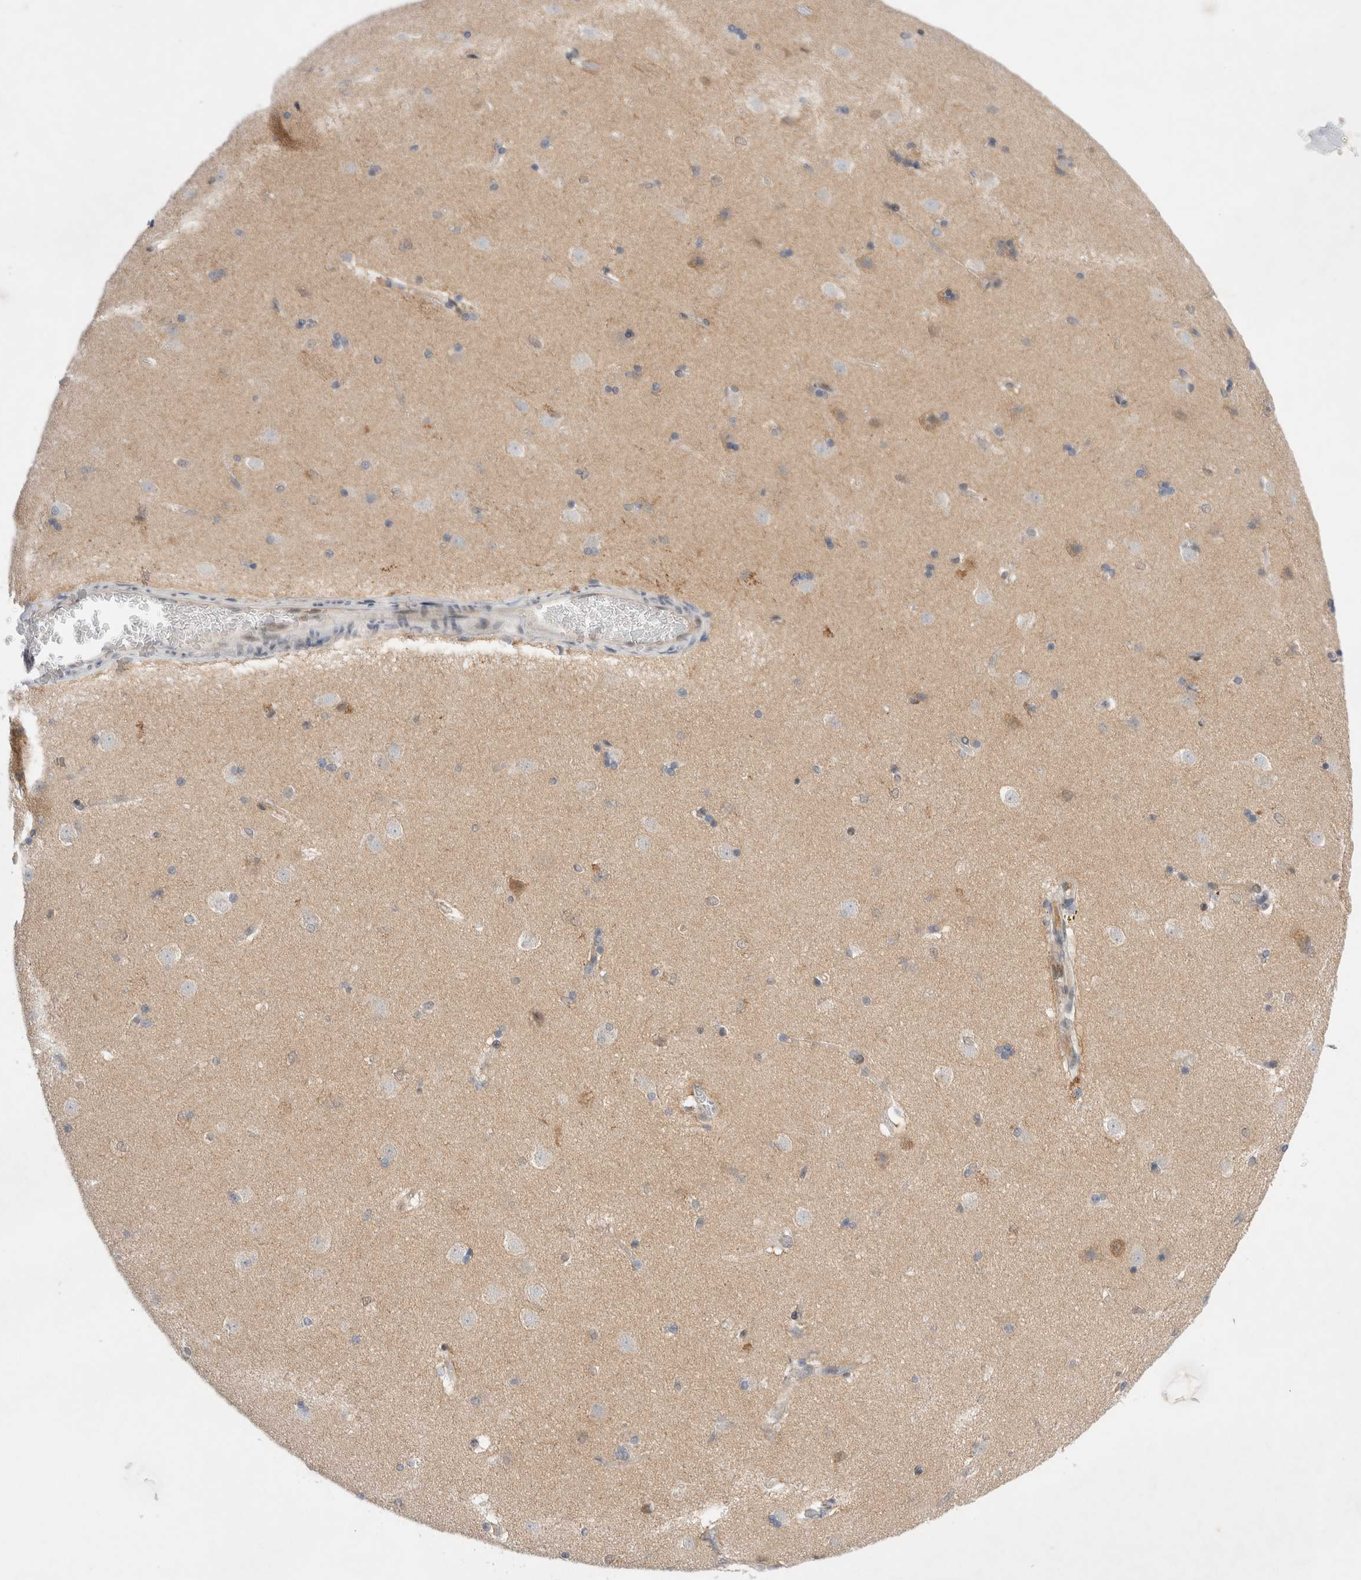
{"staining": {"intensity": "weak", "quantity": "<25%", "location": "cytoplasmic/membranous"}, "tissue": "caudate", "cell_type": "Glial cells", "image_type": "normal", "snomed": [{"axis": "morphology", "description": "Normal tissue, NOS"}, {"axis": "topography", "description": "Lateral ventricle wall"}], "caption": "Immunohistochemistry histopathology image of normal caudate: caudate stained with DAB displays no significant protein expression in glial cells. (DAB (3,3'-diaminobenzidine) immunohistochemistry visualized using brightfield microscopy, high magnification).", "gene": "WIPF2", "patient": {"sex": "female", "age": 19}}